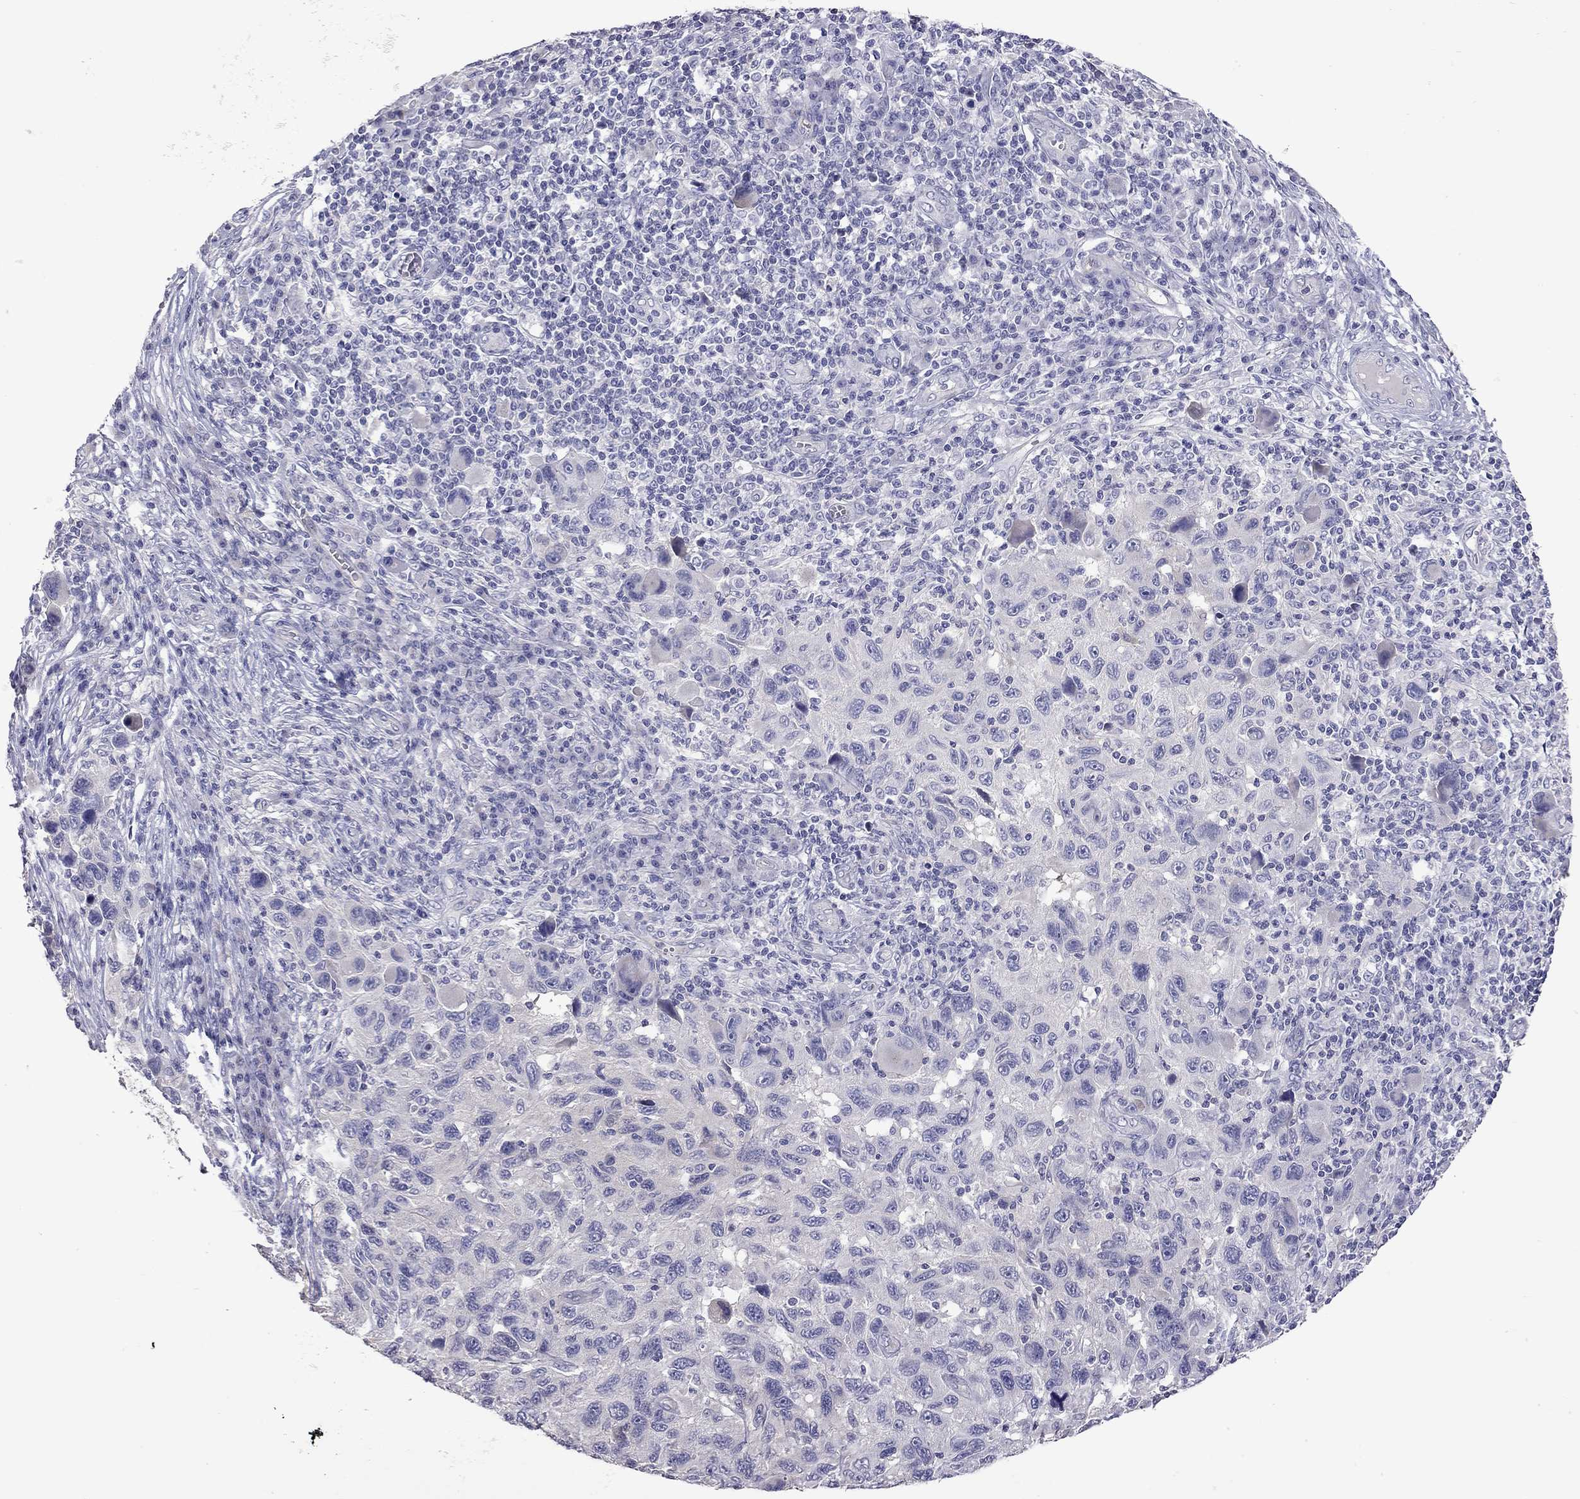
{"staining": {"intensity": "negative", "quantity": "none", "location": "none"}, "tissue": "melanoma", "cell_type": "Tumor cells", "image_type": "cancer", "snomed": [{"axis": "morphology", "description": "Malignant melanoma, NOS"}, {"axis": "topography", "description": "Skin"}], "caption": "Immunohistochemical staining of melanoma demonstrates no significant staining in tumor cells.", "gene": "FEZ1", "patient": {"sex": "male", "age": 53}}